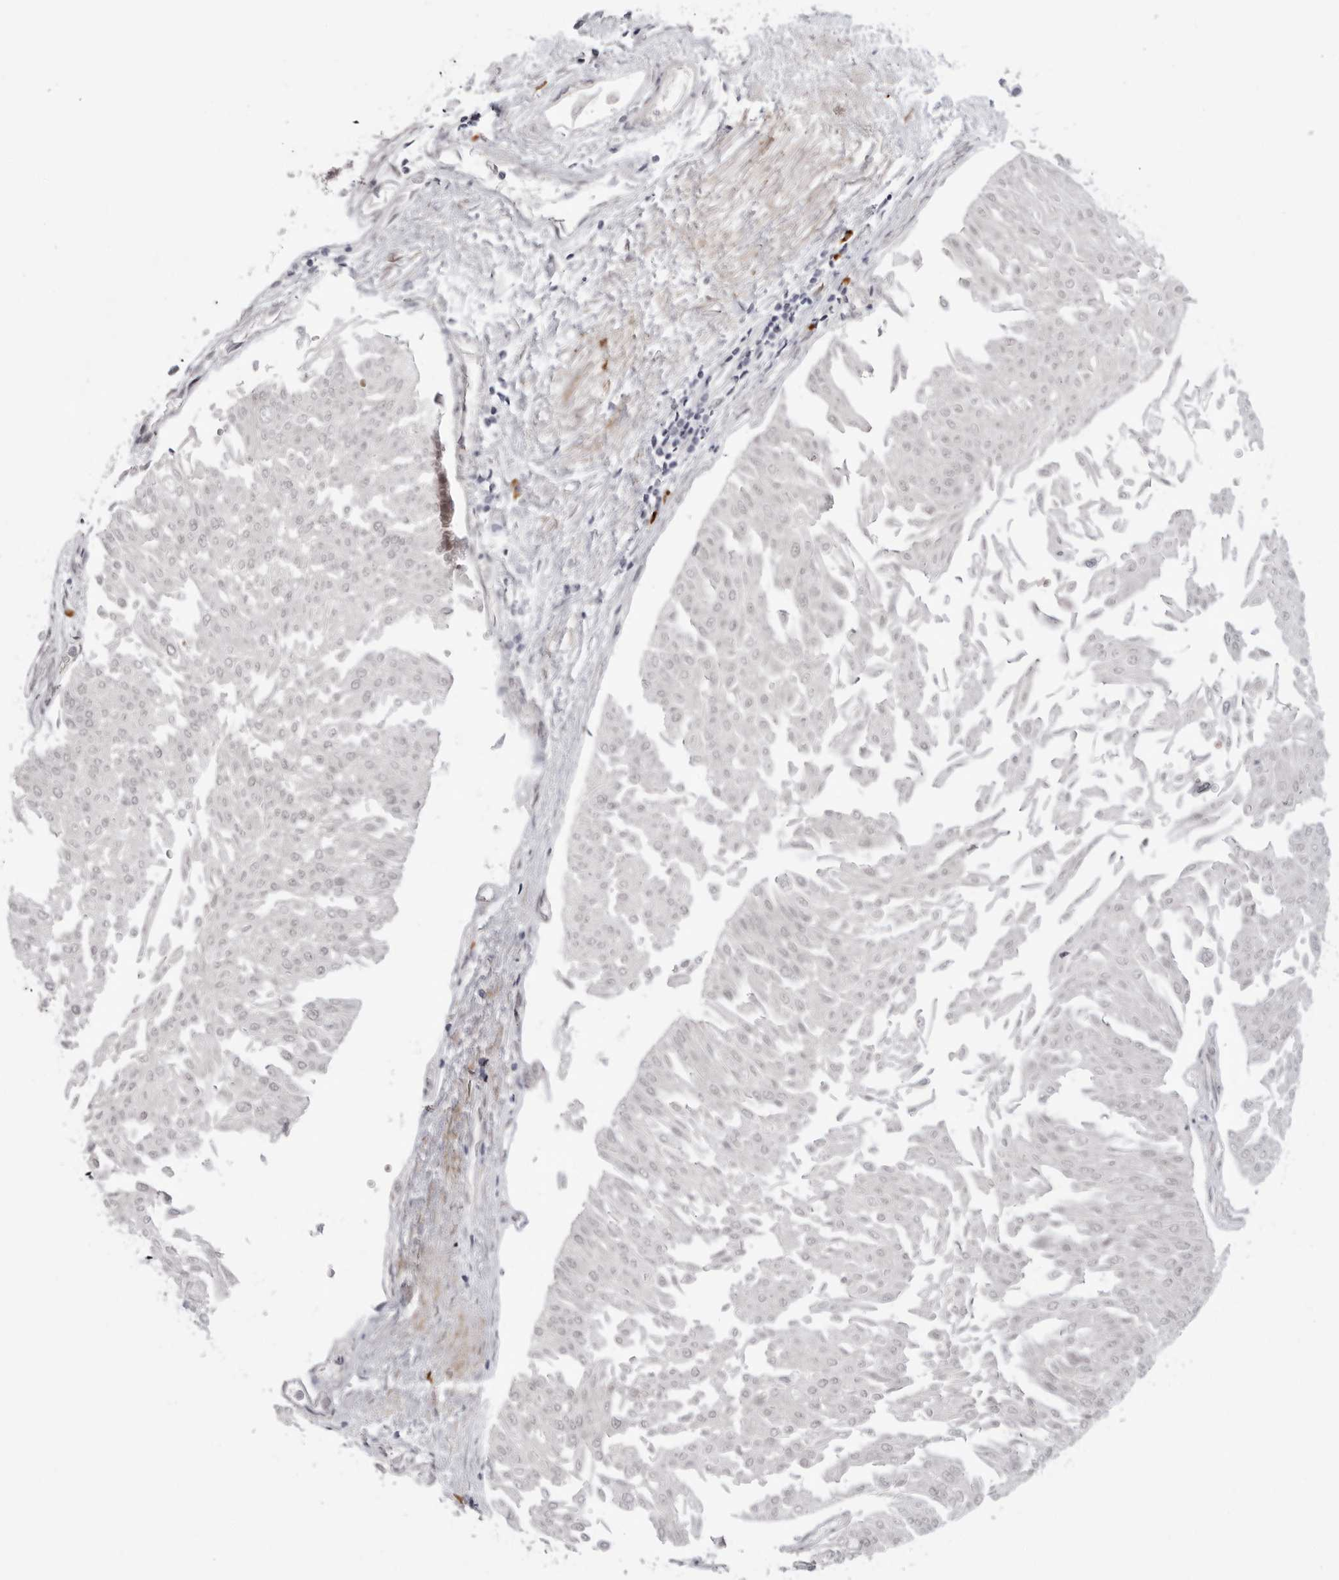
{"staining": {"intensity": "weak", "quantity": ">75%", "location": "nuclear"}, "tissue": "urothelial cancer", "cell_type": "Tumor cells", "image_type": "cancer", "snomed": [{"axis": "morphology", "description": "Urothelial carcinoma, Low grade"}, {"axis": "topography", "description": "Urinary bladder"}], "caption": "Immunohistochemistry histopathology image of low-grade urothelial carcinoma stained for a protein (brown), which demonstrates low levels of weak nuclear expression in about >75% of tumor cells.", "gene": "ALPK2", "patient": {"sex": "male", "age": 67}}